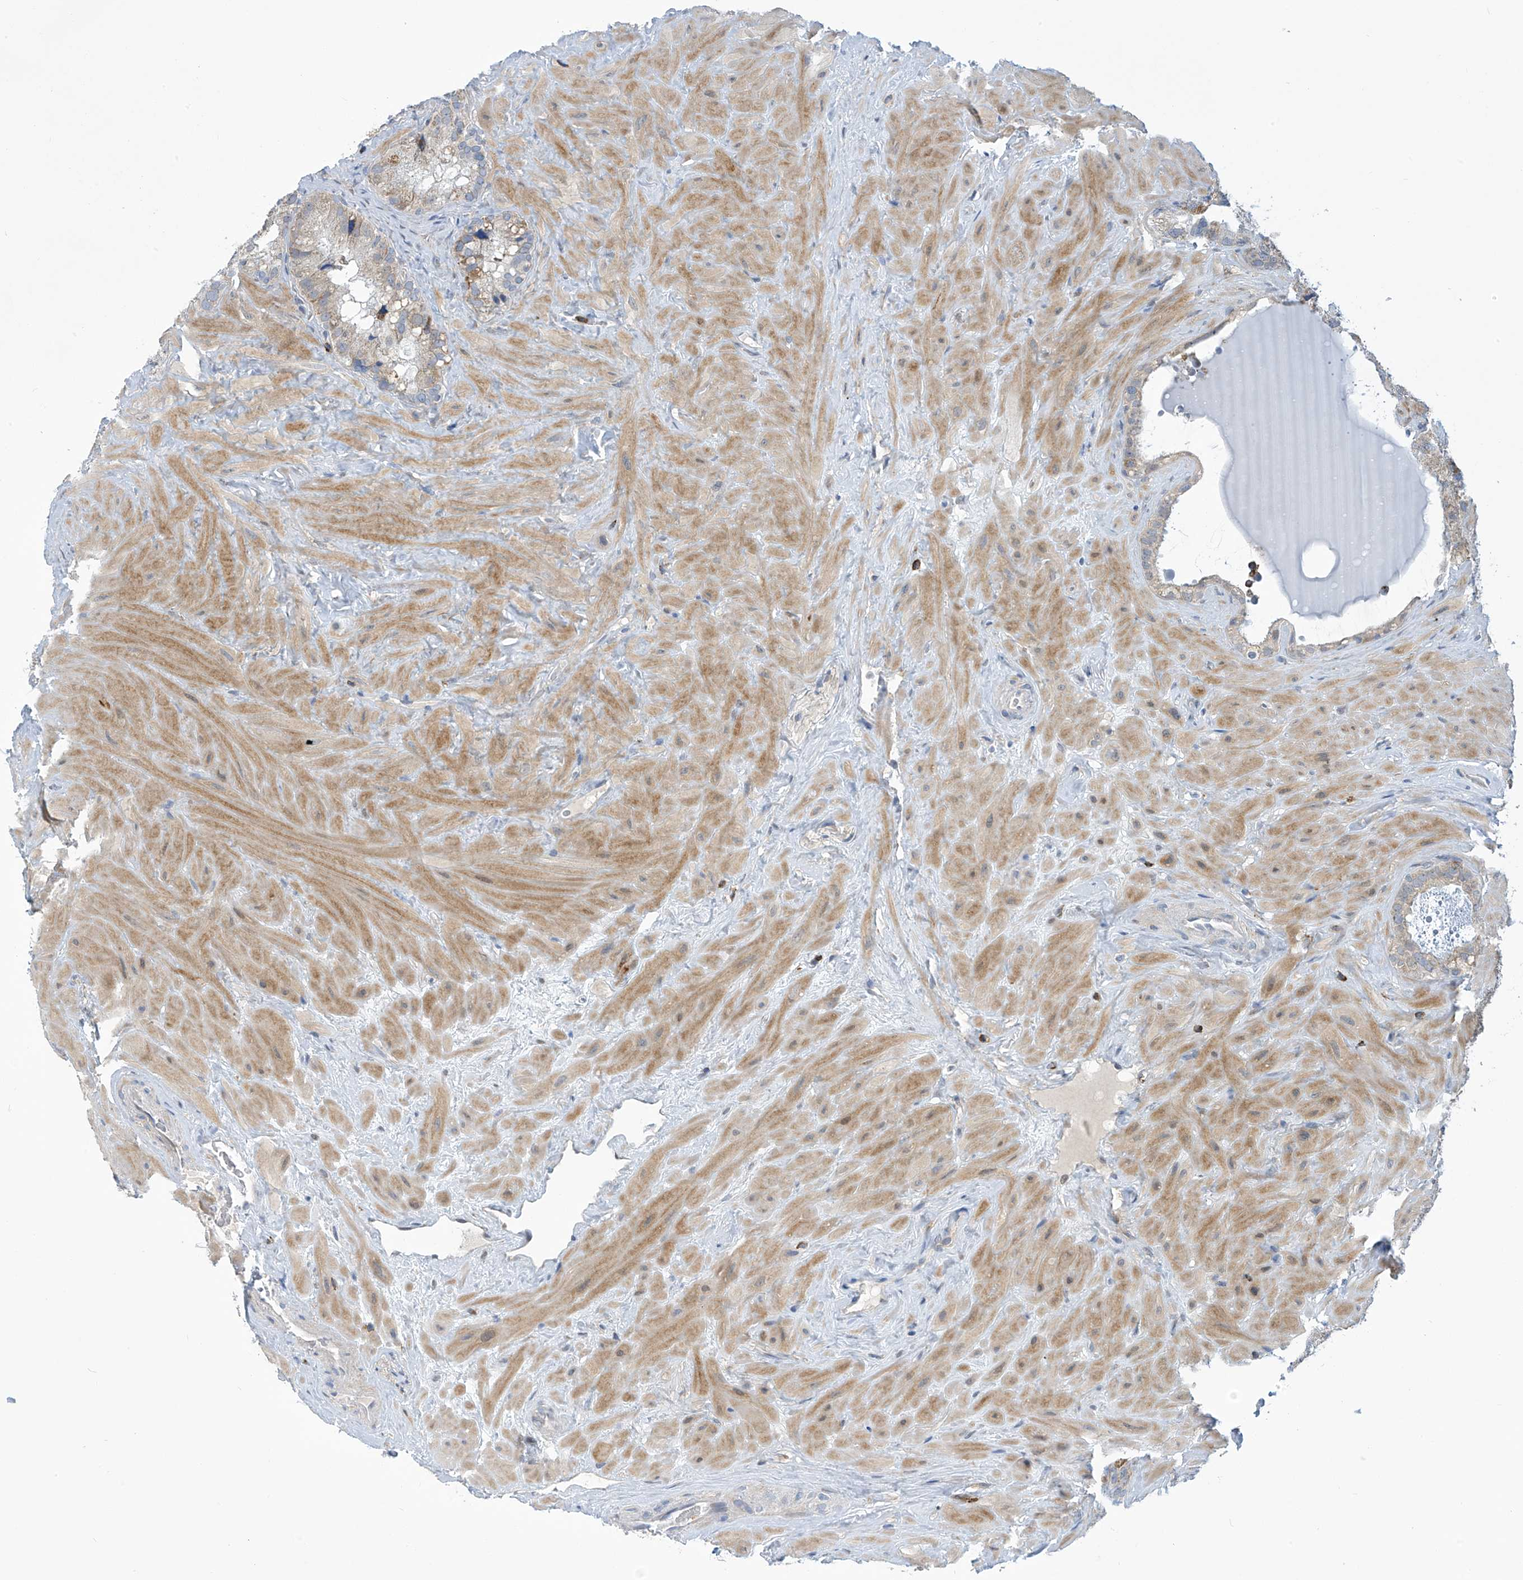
{"staining": {"intensity": "weak", "quantity": "<25%", "location": "cytoplasmic/membranous"}, "tissue": "seminal vesicle", "cell_type": "Glandular cells", "image_type": "normal", "snomed": [{"axis": "morphology", "description": "Normal tissue, NOS"}, {"axis": "topography", "description": "Prostate"}, {"axis": "topography", "description": "Seminal veicle"}], "caption": "This is an immunohistochemistry photomicrograph of benign seminal vesicle. There is no expression in glandular cells.", "gene": "IBA57", "patient": {"sex": "male", "age": 68}}